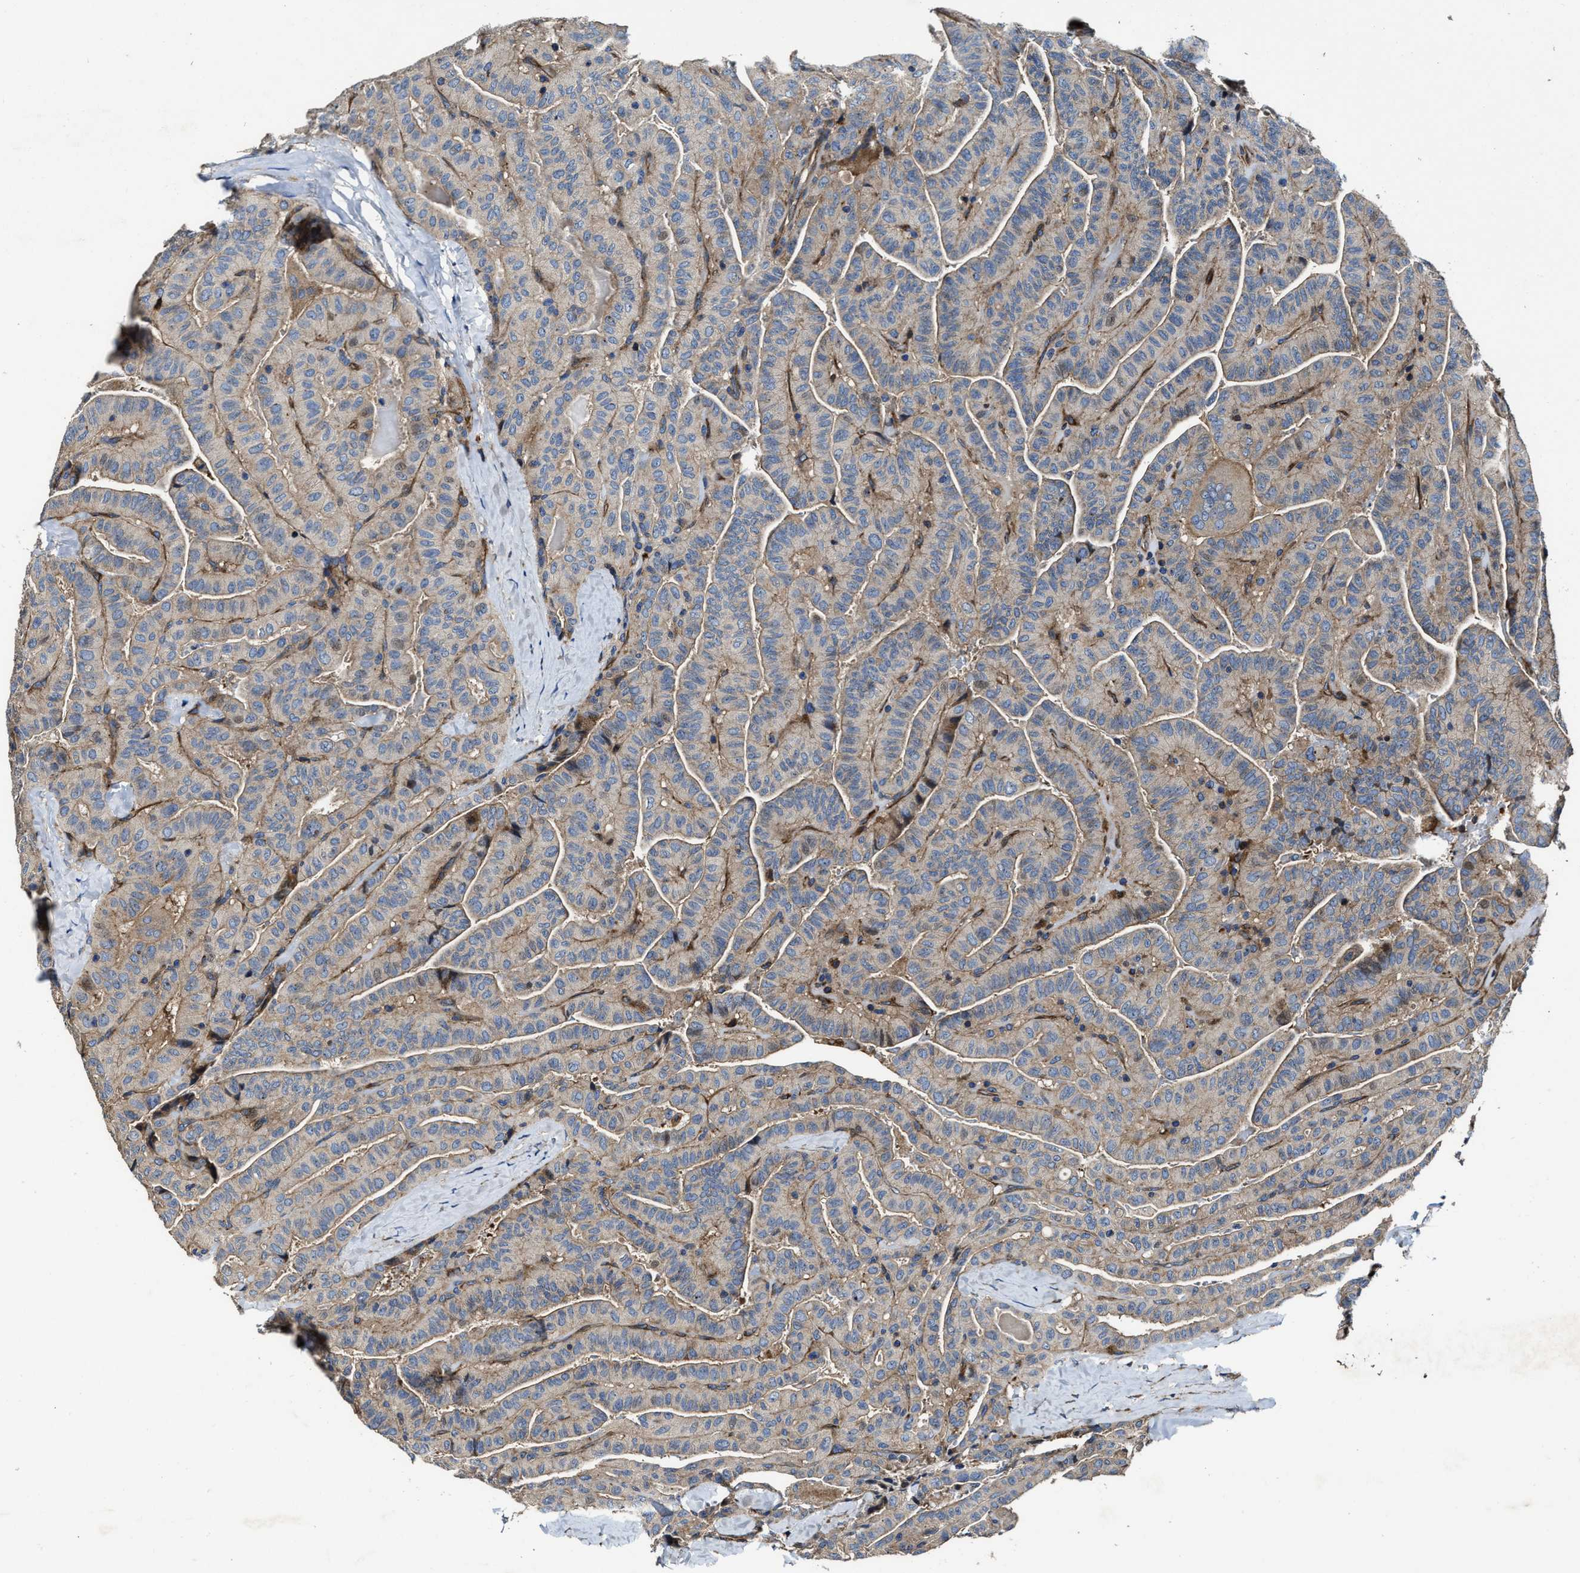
{"staining": {"intensity": "negative", "quantity": "none", "location": "none"}, "tissue": "thyroid cancer", "cell_type": "Tumor cells", "image_type": "cancer", "snomed": [{"axis": "morphology", "description": "Papillary adenocarcinoma, NOS"}, {"axis": "topography", "description": "Thyroid gland"}], "caption": "Immunohistochemical staining of human thyroid papillary adenocarcinoma reveals no significant positivity in tumor cells.", "gene": "PTAR1", "patient": {"sex": "male", "age": 77}}